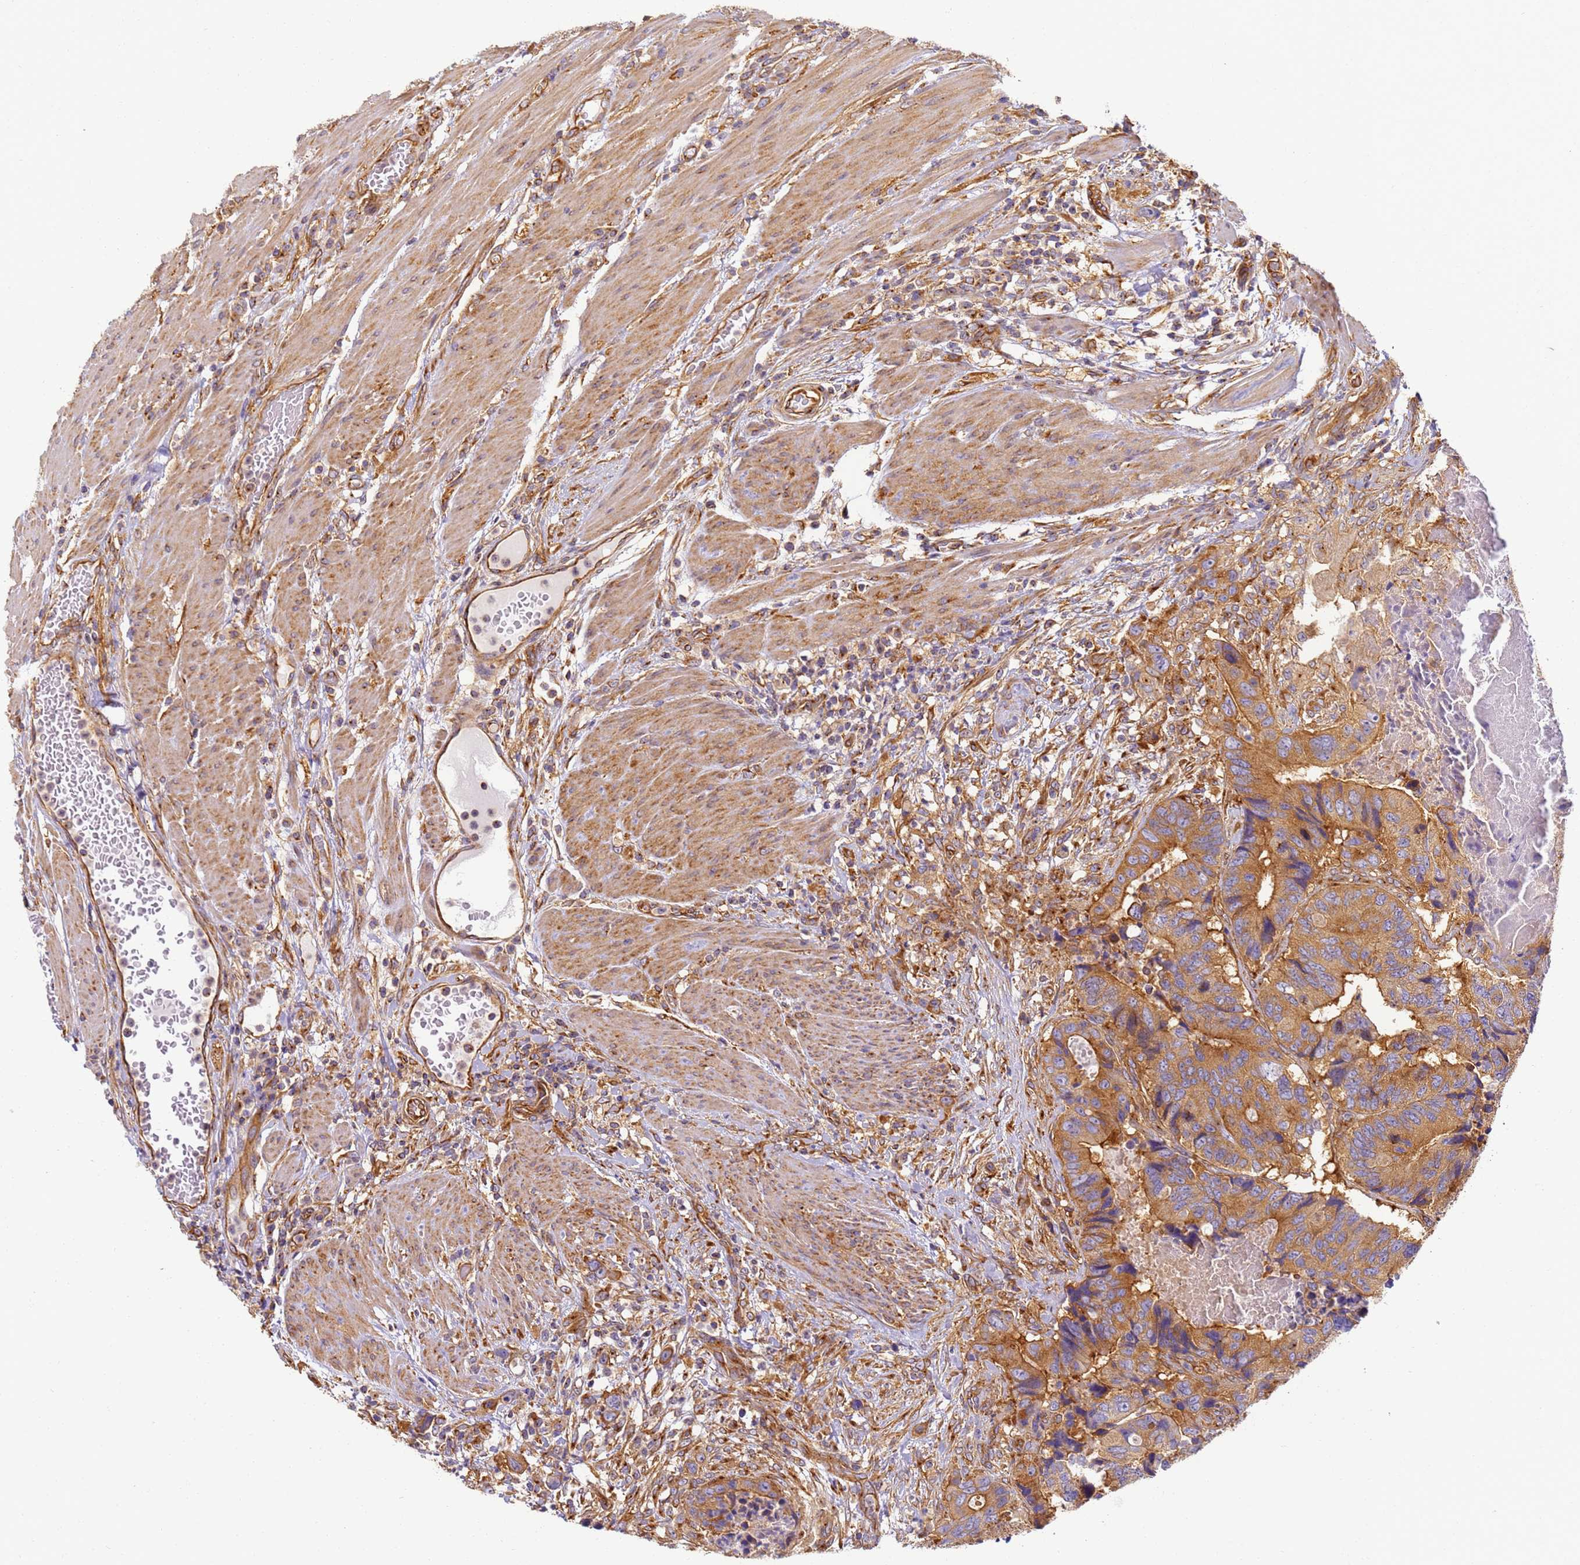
{"staining": {"intensity": "moderate", "quantity": ">75%", "location": "cytoplasmic/membranous"}, "tissue": "colorectal cancer", "cell_type": "Tumor cells", "image_type": "cancer", "snomed": [{"axis": "morphology", "description": "Adenocarcinoma, NOS"}, {"axis": "topography", "description": "Colon"}], "caption": "Protein staining of colorectal cancer (adenocarcinoma) tissue displays moderate cytoplasmic/membranous expression in about >75% of tumor cells.", "gene": "DYNC1I2", "patient": {"sex": "male", "age": 84}}